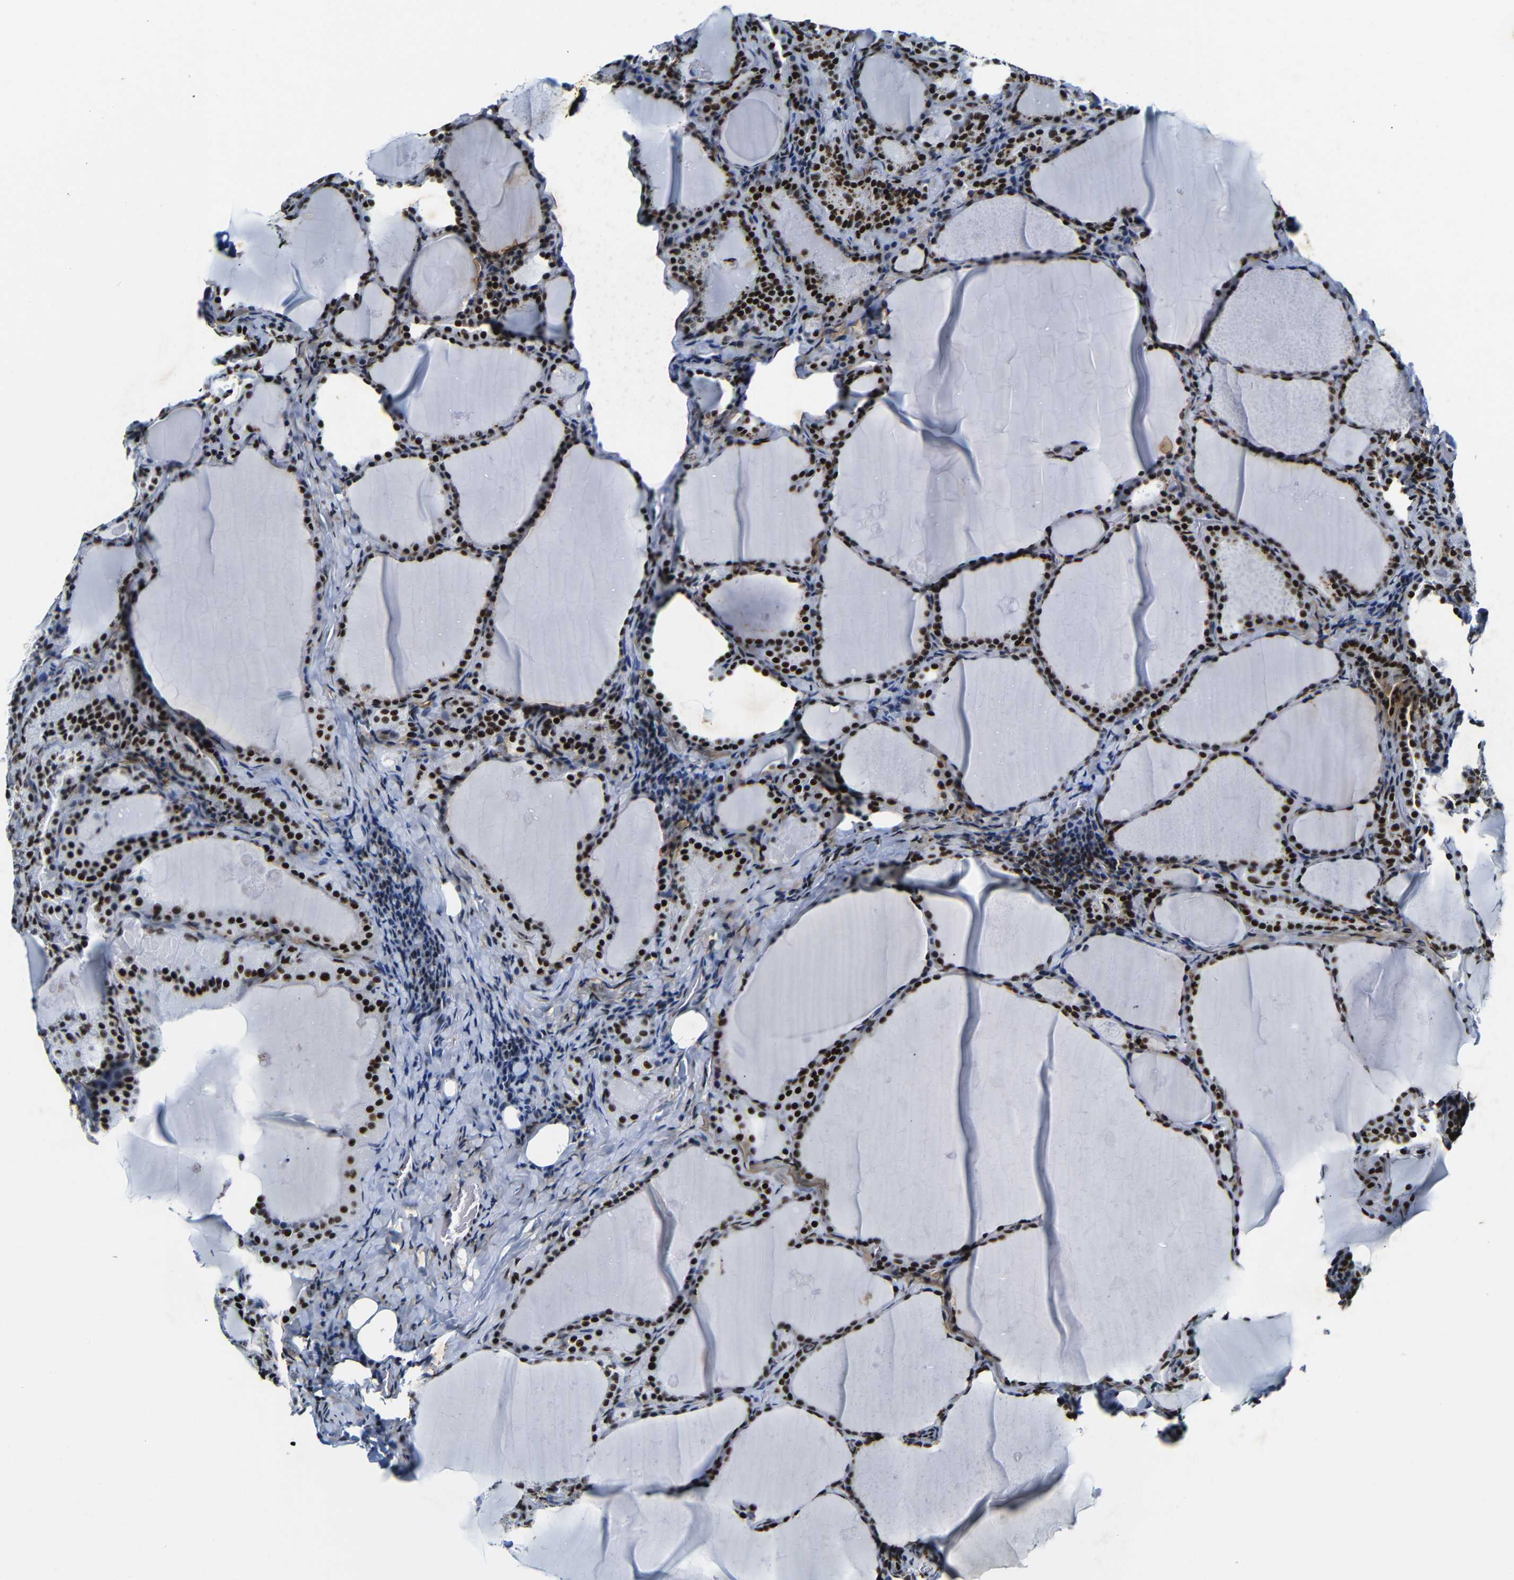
{"staining": {"intensity": "strong", "quantity": ">75%", "location": "nuclear"}, "tissue": "thyroid cancer", "cell_type": "Tumor cells", "image_type": "cancer", "snomed": [{"axis": "morphology", "description": "Papillary adenocarcinoma, NOS"}, {"axis": "topography", "description": "Thyroid gland"}], "caption": "Immunohistochemistry (IHC) micrograph of neoplastic tissue: thyroid cancer stained using immunohistochemistry shows high levels of strong protein expression localized specifically in the nuclear of tumor cells, appearing as a nuclear brown color.", "gene": "SRSF1", "patient": {"sex": "female", "age": 42}}